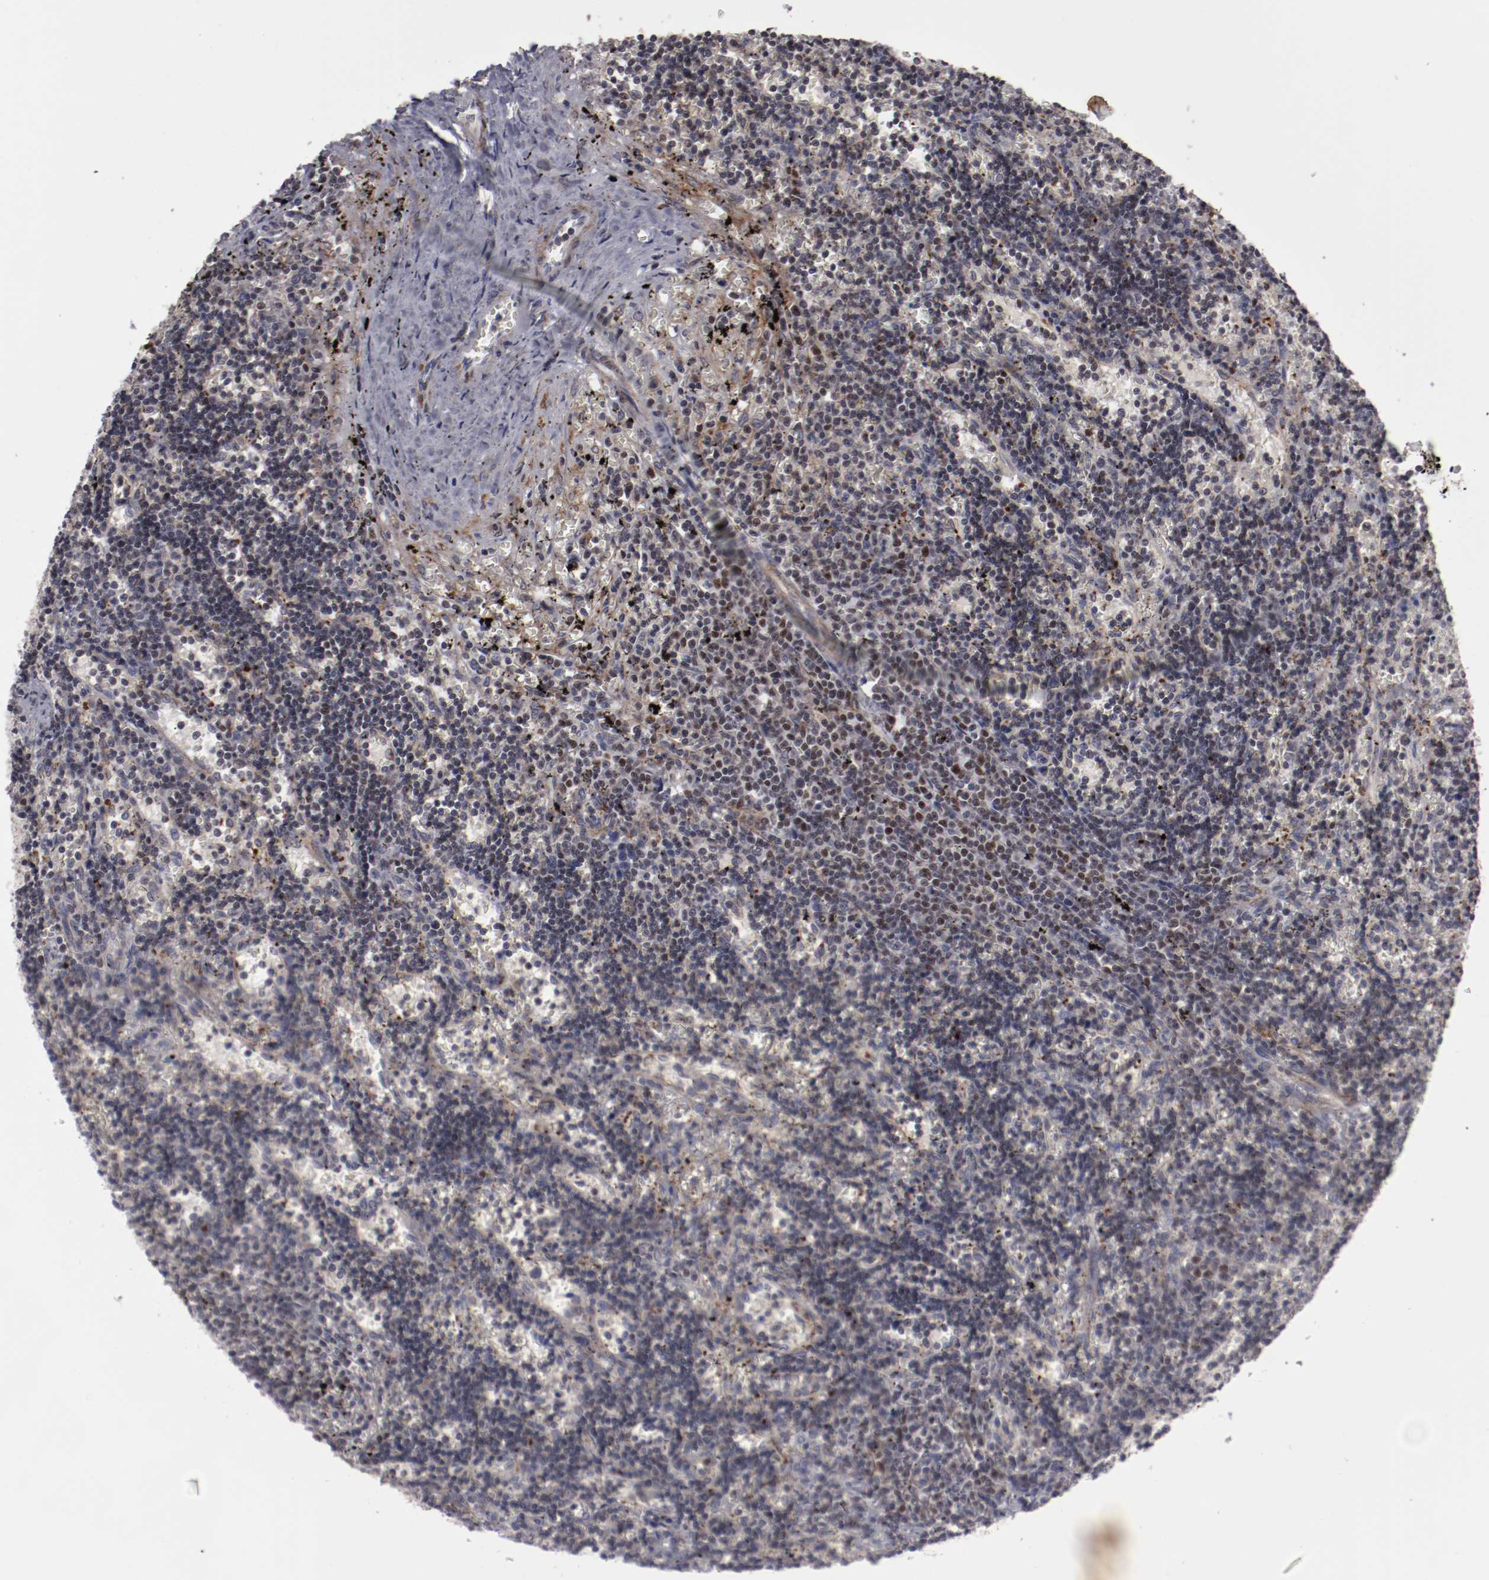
{"staining": {"intensity": "moderate", "quantity": "<25%", "location": "cytoplasmic/membranous,nuclear"}, "tissue": "lymphoma", "cell_type": "Tumor cells", "image_type": "cancer", "snomed": [{"axis": "morphology", "description": "Malignant lymphoma, non-Hodgkin's type, Low grade"}, {"axis": "topography", "description": "Spleen"}], "caption": "Immunohistochemistry (DAB (3,3'-diaminobenzidine)) staining of lymphoma displays moderate cytoplasmic/membranous and nuclear protein expression in about <25% of tumor cells.", "gene": "LEF1", "patient": {"sex": "male", "age": 60}}